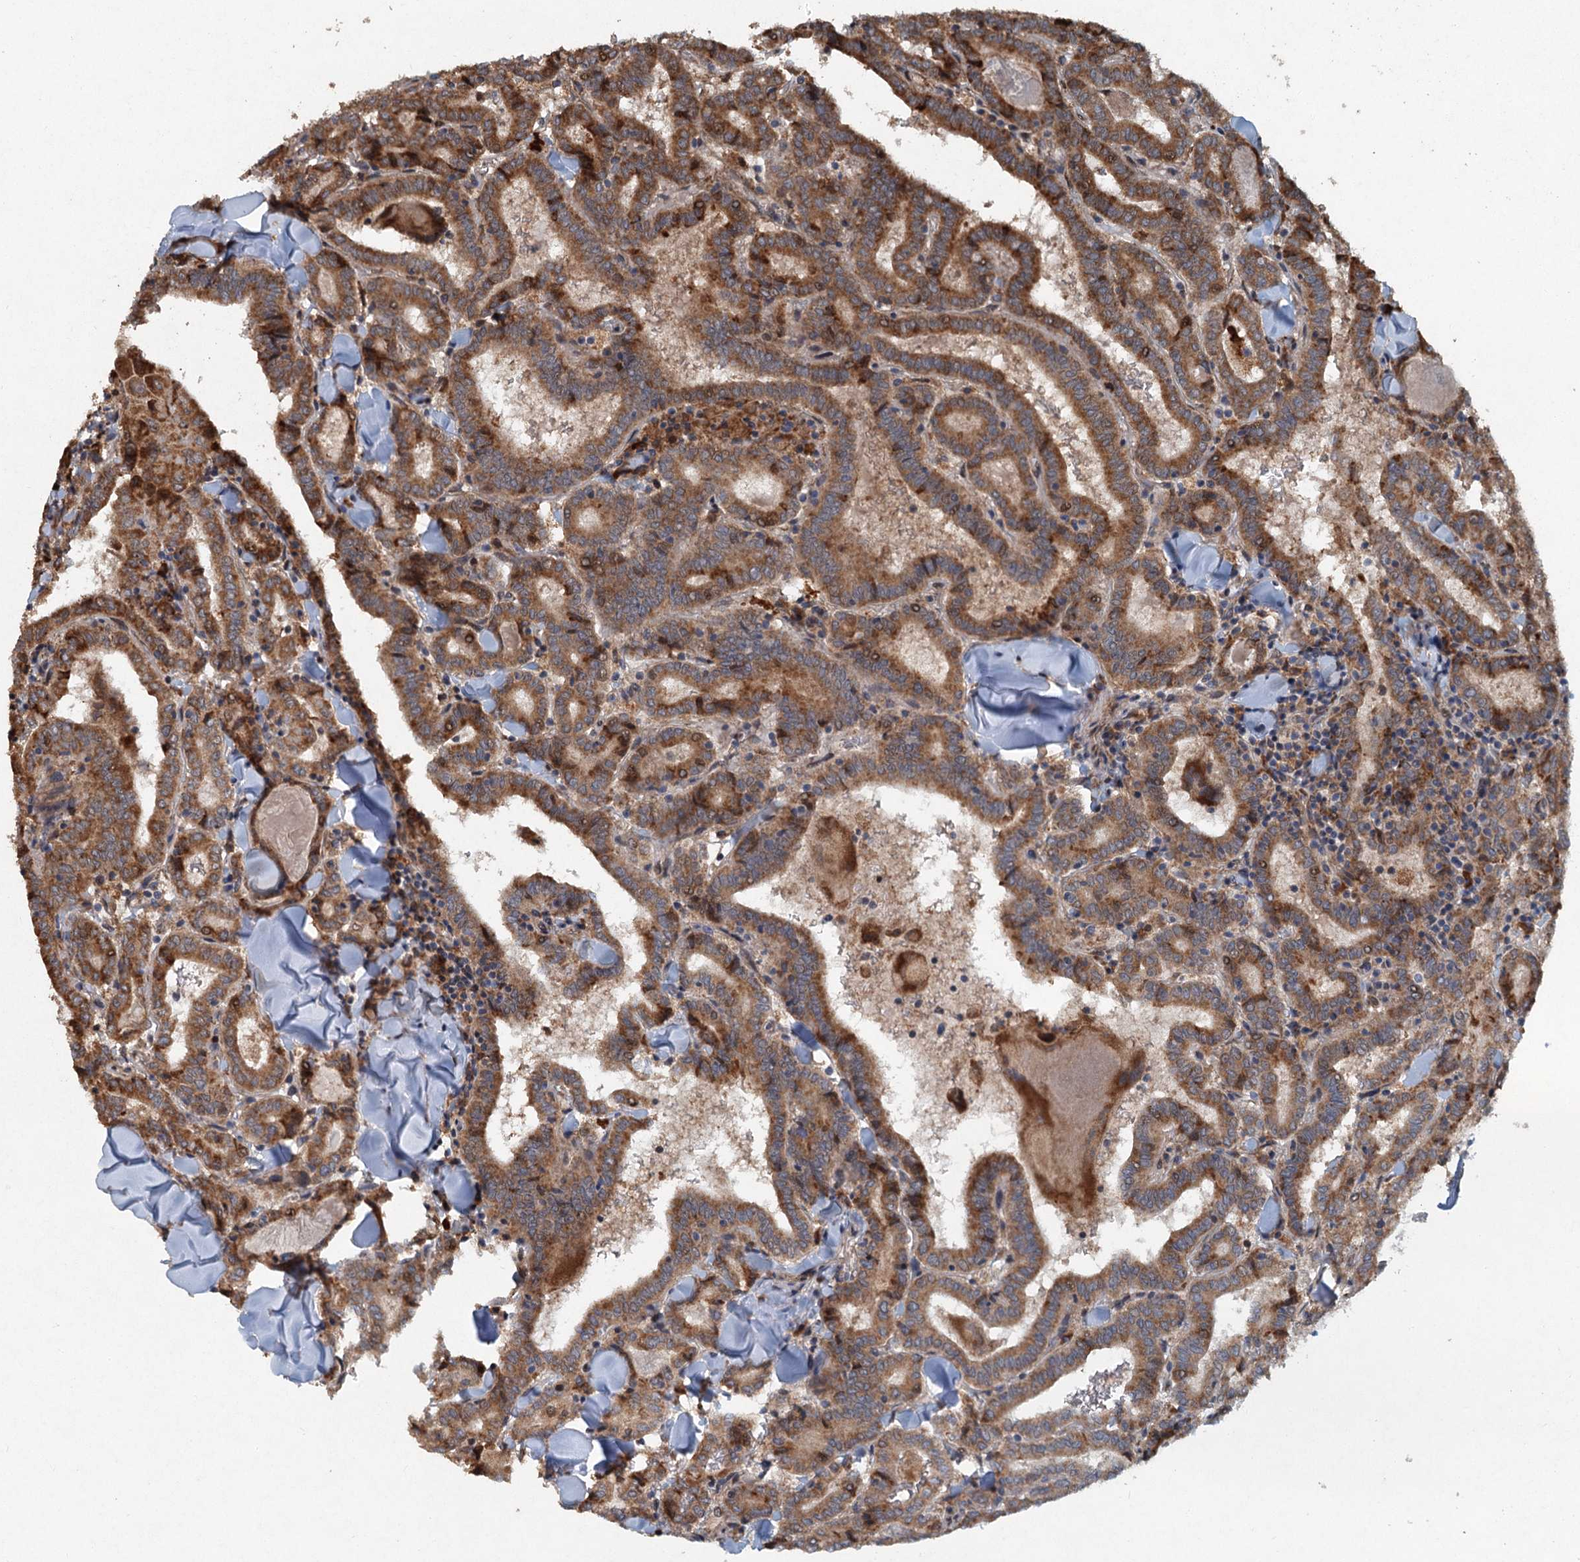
{"staining": {"intensity": "moderate", "quantity": ">75%", "location": "cytoplasmic/membranous"}, "tissue": "thyroid cancer", "cell_type": "Tumor cells", "image_type": "cancer", "snomed": [{"axis": "morphology", "description": "Papillary adenocarcinoma, NOS"}, {"axis": "topography", "description": "Thyroid gland"}], "caption": "Moderate cytoplasmic/membranous expression is appreciated in approximately >75% of tumor cells in thyroid cancer (papillary adenocarcinoma).", "gene": "SRPX2", "patient": {"sex": "female", "age": 72}}